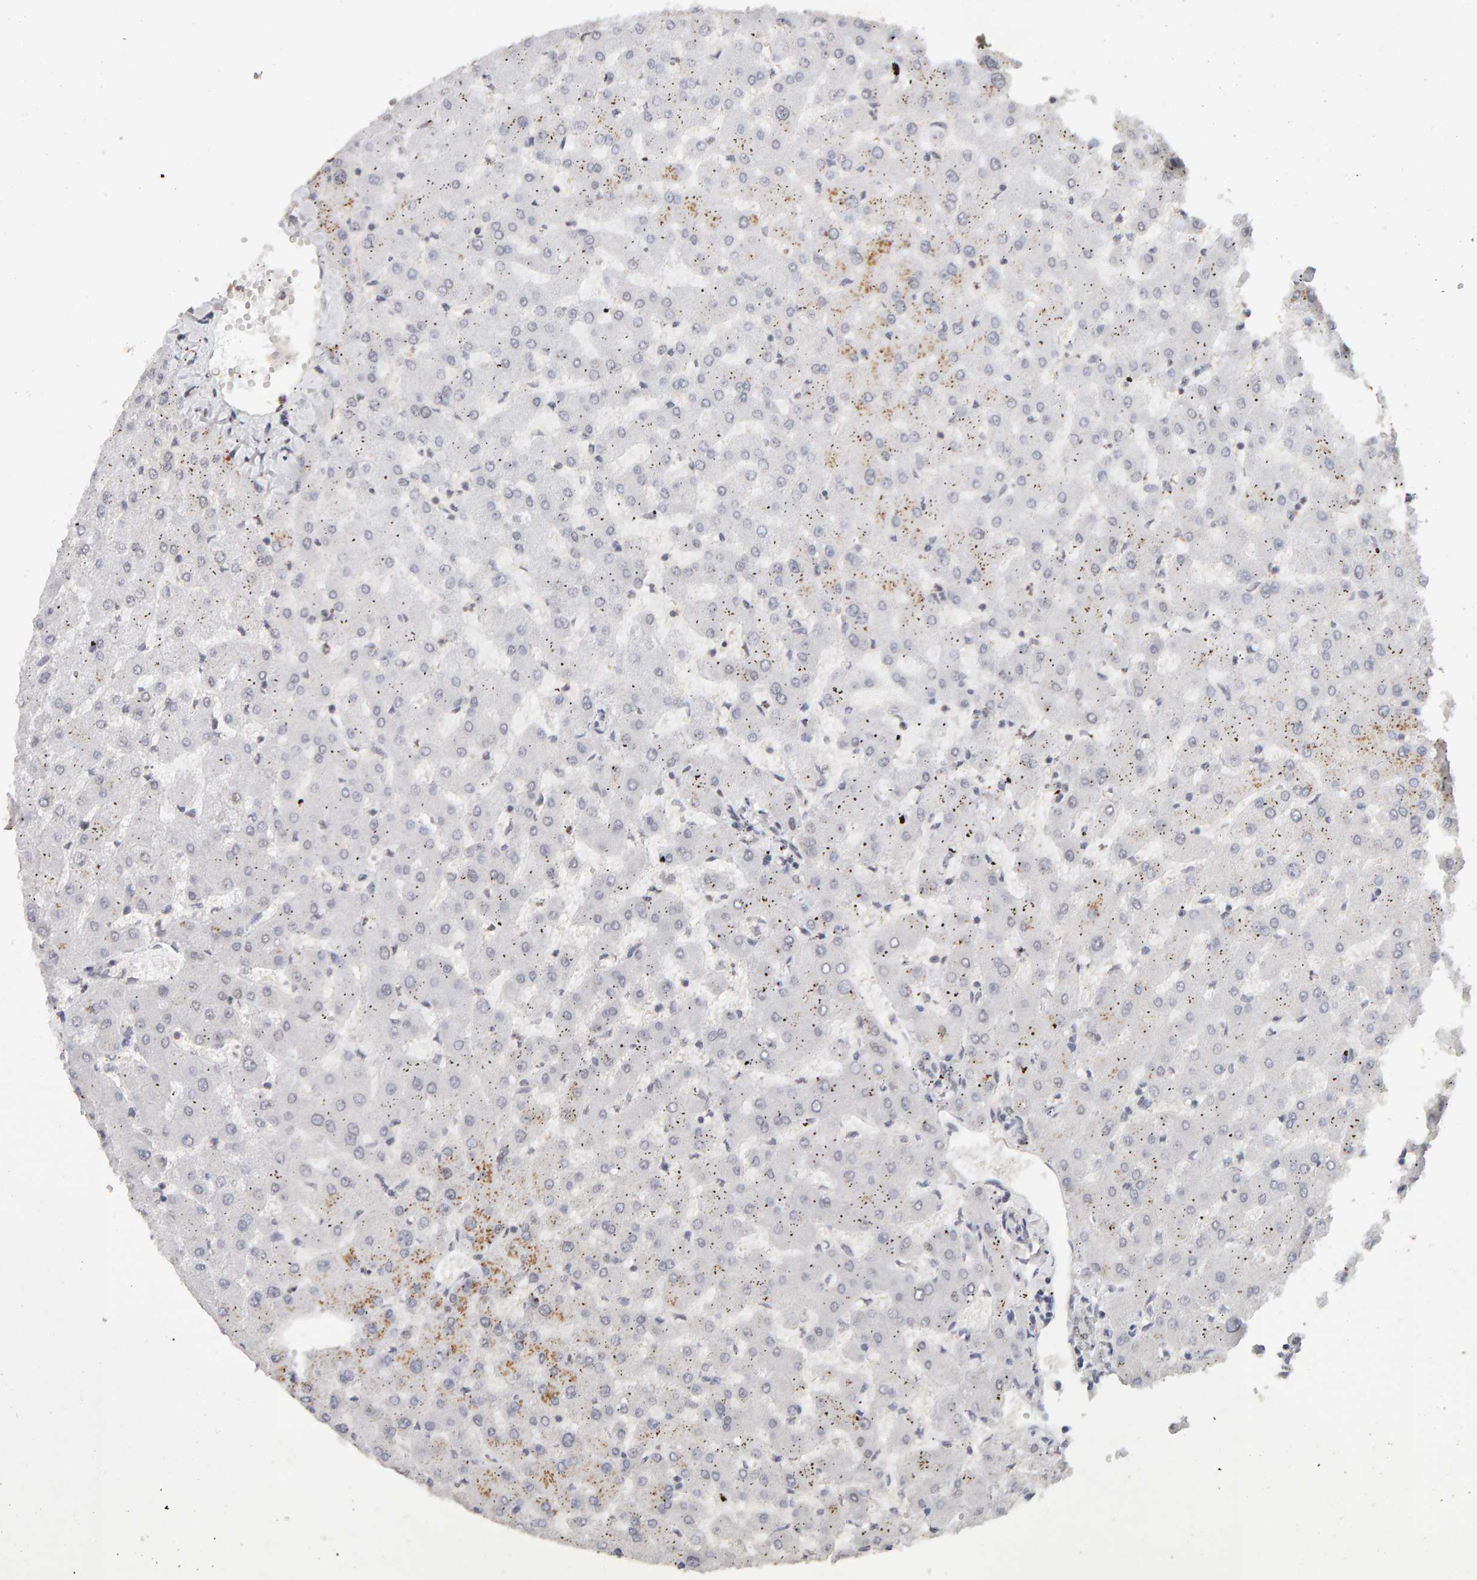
{"staining": {"intensity": "weak", "quantity": "25%-75%", "location": "nuclear"}, "tissue": "liver", "cell_type": "Cholangiocytes", "image_type": "normal", "snomed": [{"axis": "morphology", "description": "Normal tissue, NOS"}, {"axis": "topography", "description": "Liver"}], "caption": "Cholangiocytes exhibit weak nuclear staining in approximately 25%-75% of cells in unremarkable liver.", "gene": "DNAJB5", "patient": {"sex": "female", "age": 63}}